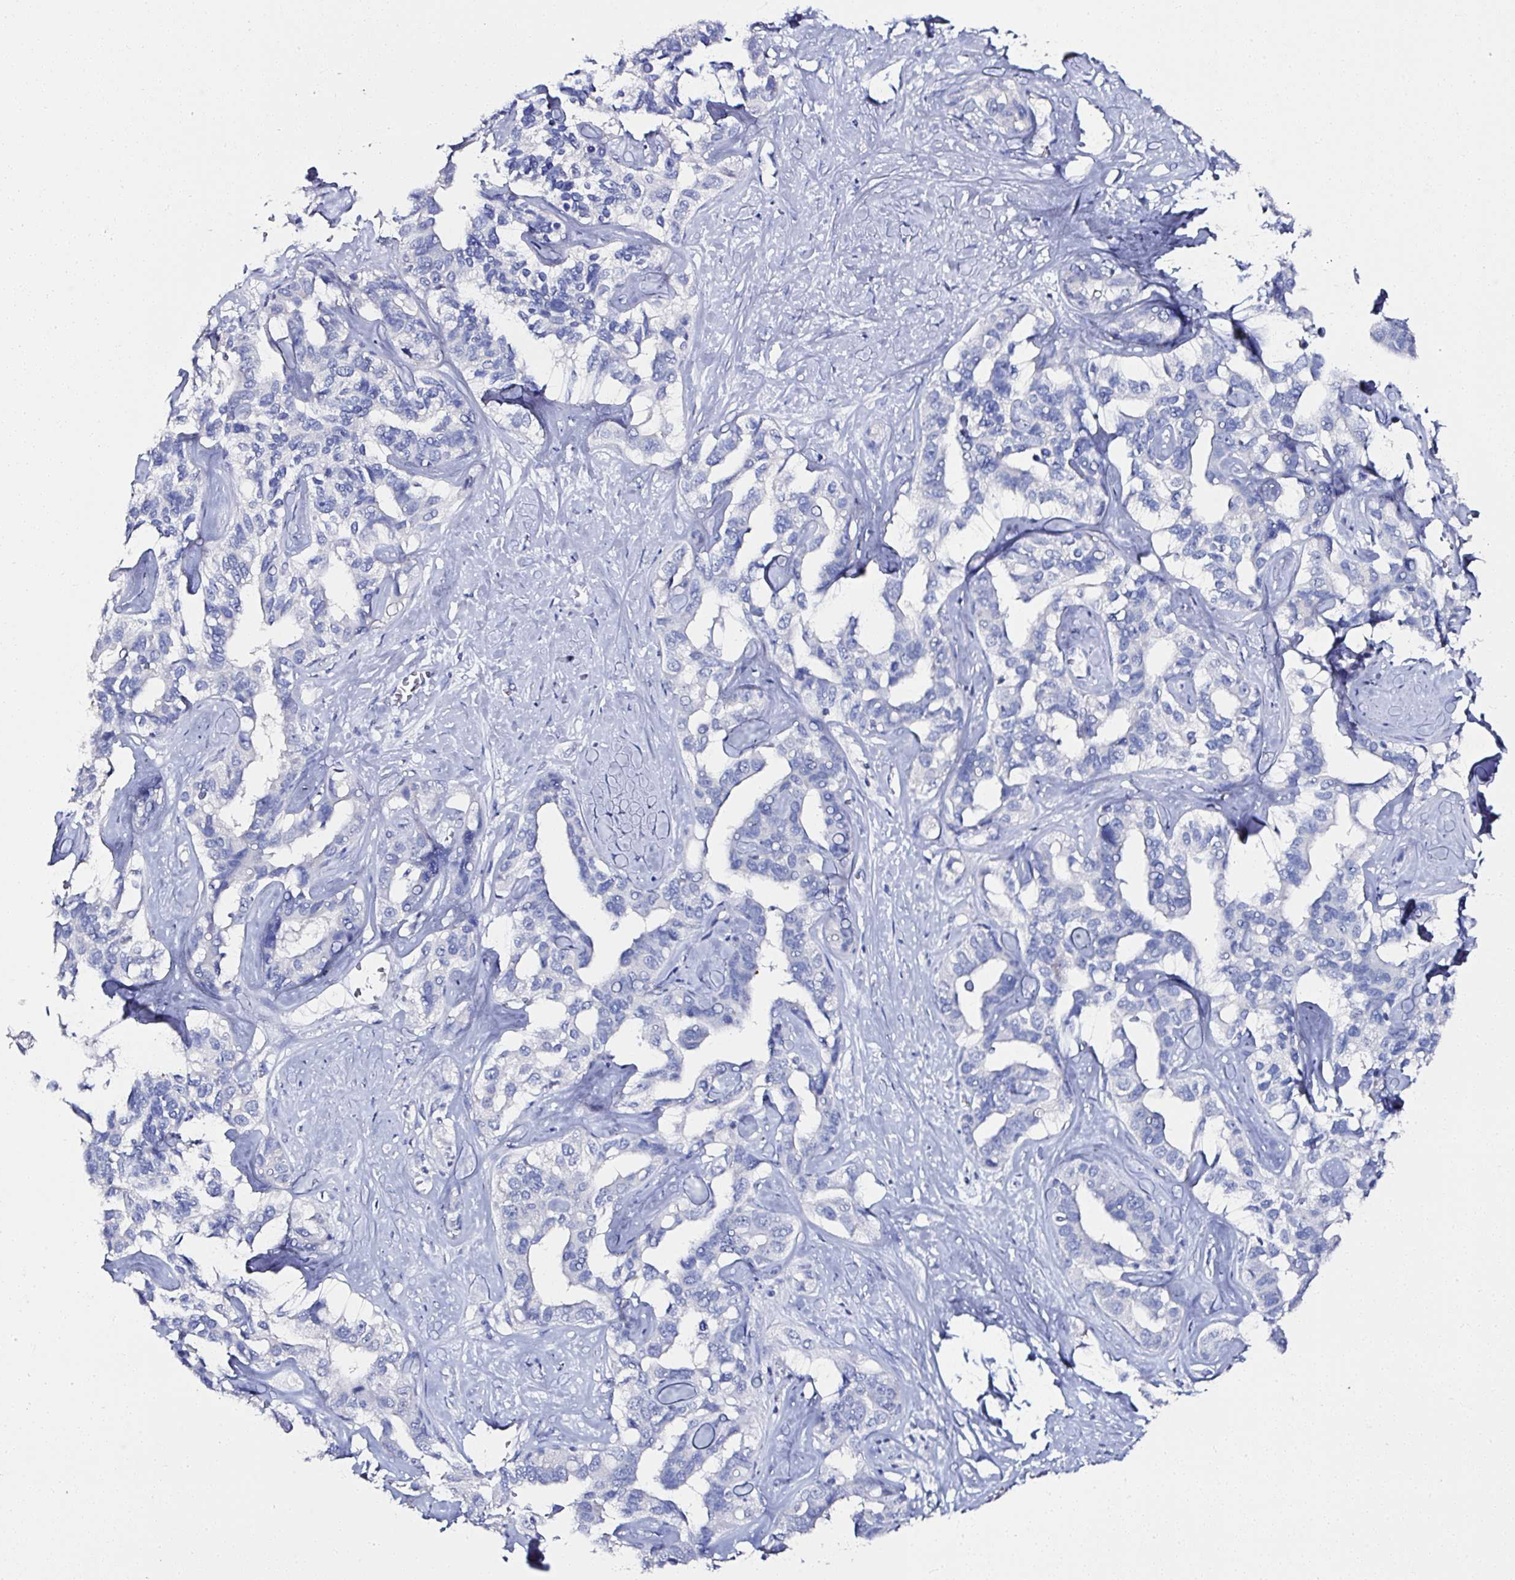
{"staining": {"intensity": "negative", "quantity": "none", "location": "none"}, "tissue": "liver cancer", "cell_type": "Tumor cells", "image_type": "cancer", "snomed": [{"axis": "morphology", "description": "Cholangiocarcinoma"}, {"axis": "topography", "description": "Liver"}], "caption": "This is an IHC histopathology image of human liver cancer. There is no positivity in tumor cells.", "gene": "ATP2A1", "patient": {"sex": "male", "age": 59}}